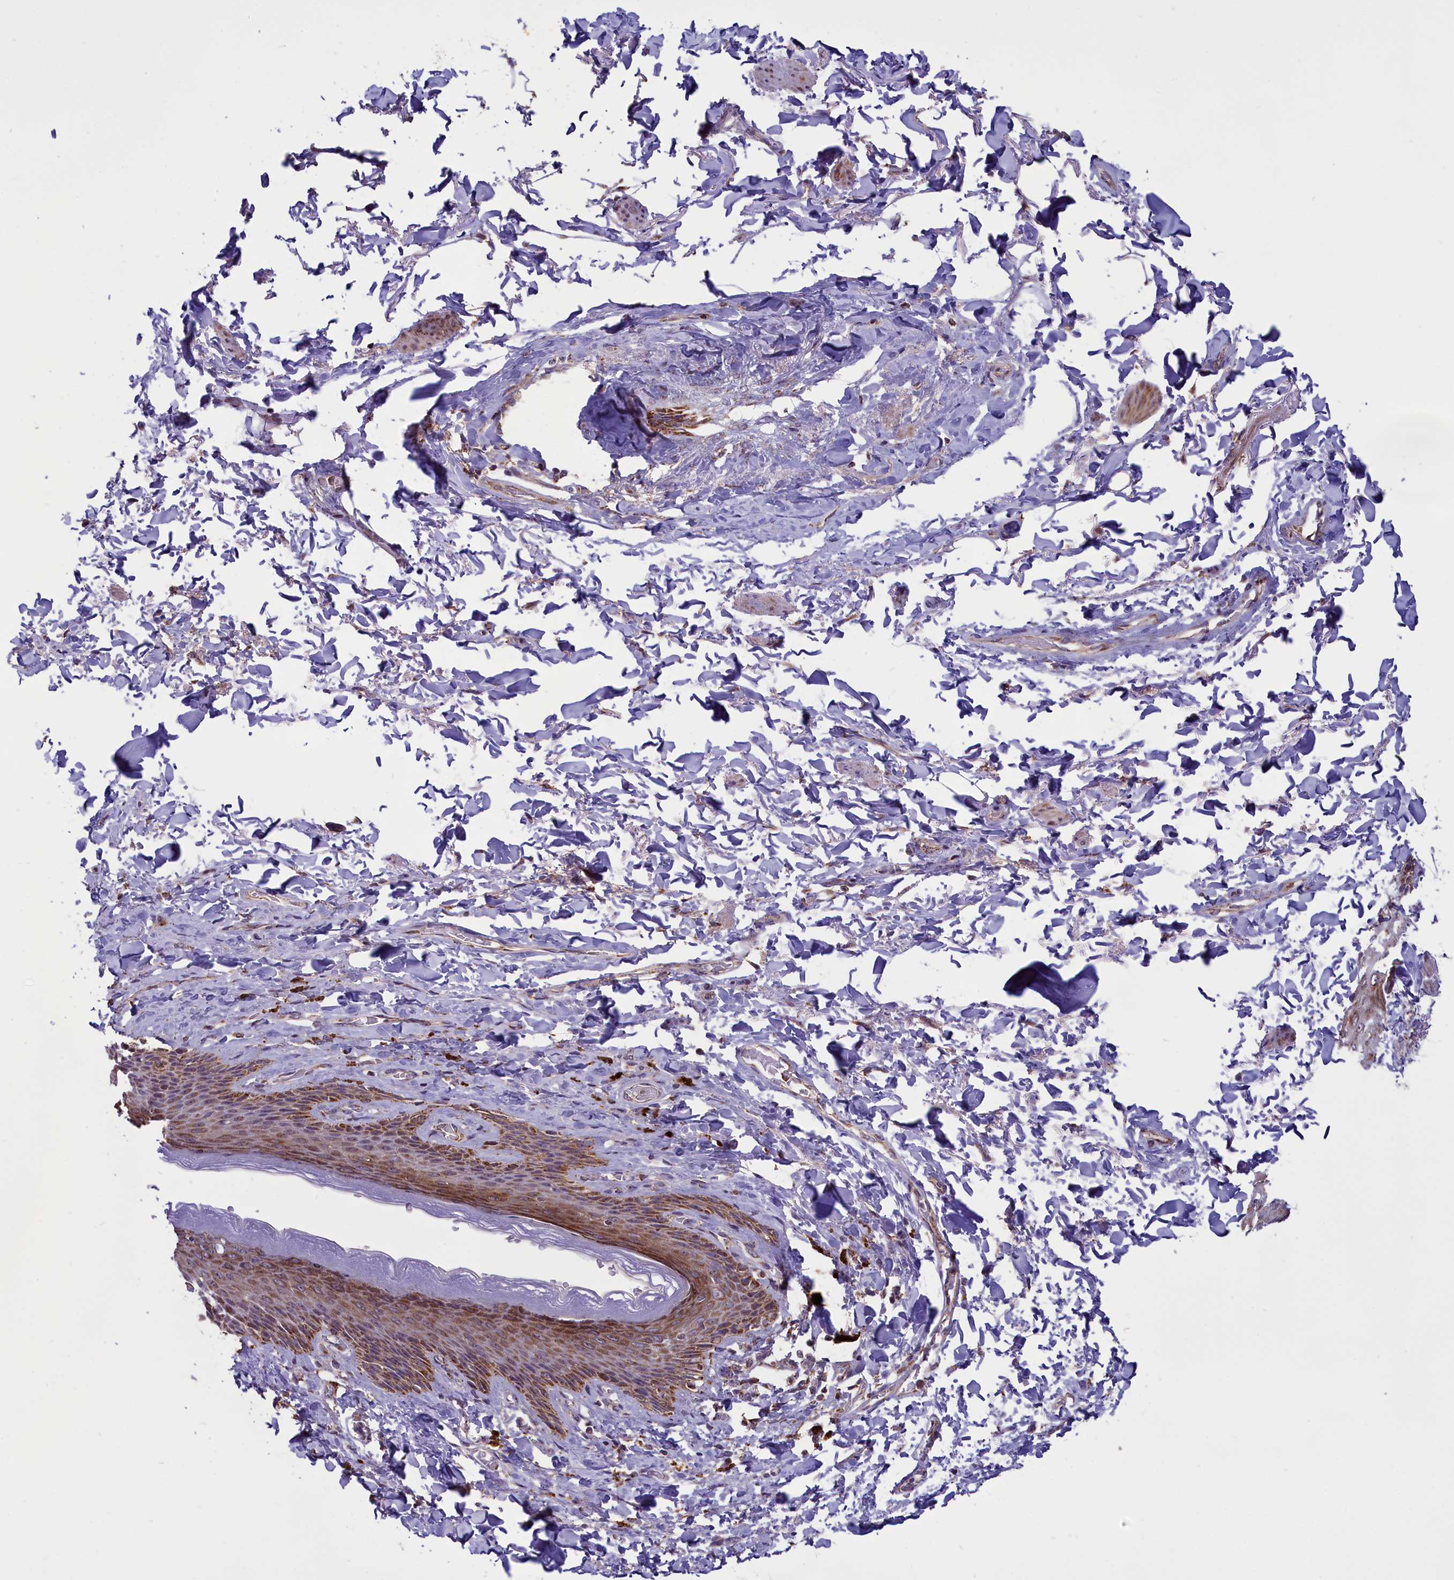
{"staining": {"intensity": "moderate", "quantity": ">75%", "location": "cytoplasmic/membranous"}, "tissue": "skin", "cell_type": "Epidermal cells", "image_type": "normal", "snomed": [{"axis": "morphology", "description": "Normal tissue, NOS"}, {"axis": "topography", "description": "Anal"}], "caption": "IHC image of normal skin: skin stained using IHC displays medium levels of moderate protein expression localized specifically in the cytoplasmic/membranous of epidermal cells, appearing as a cytoplasmic/membranous brown color.", "gene": "GLRX5", "patient": {"sex": "female", "age": 78}}